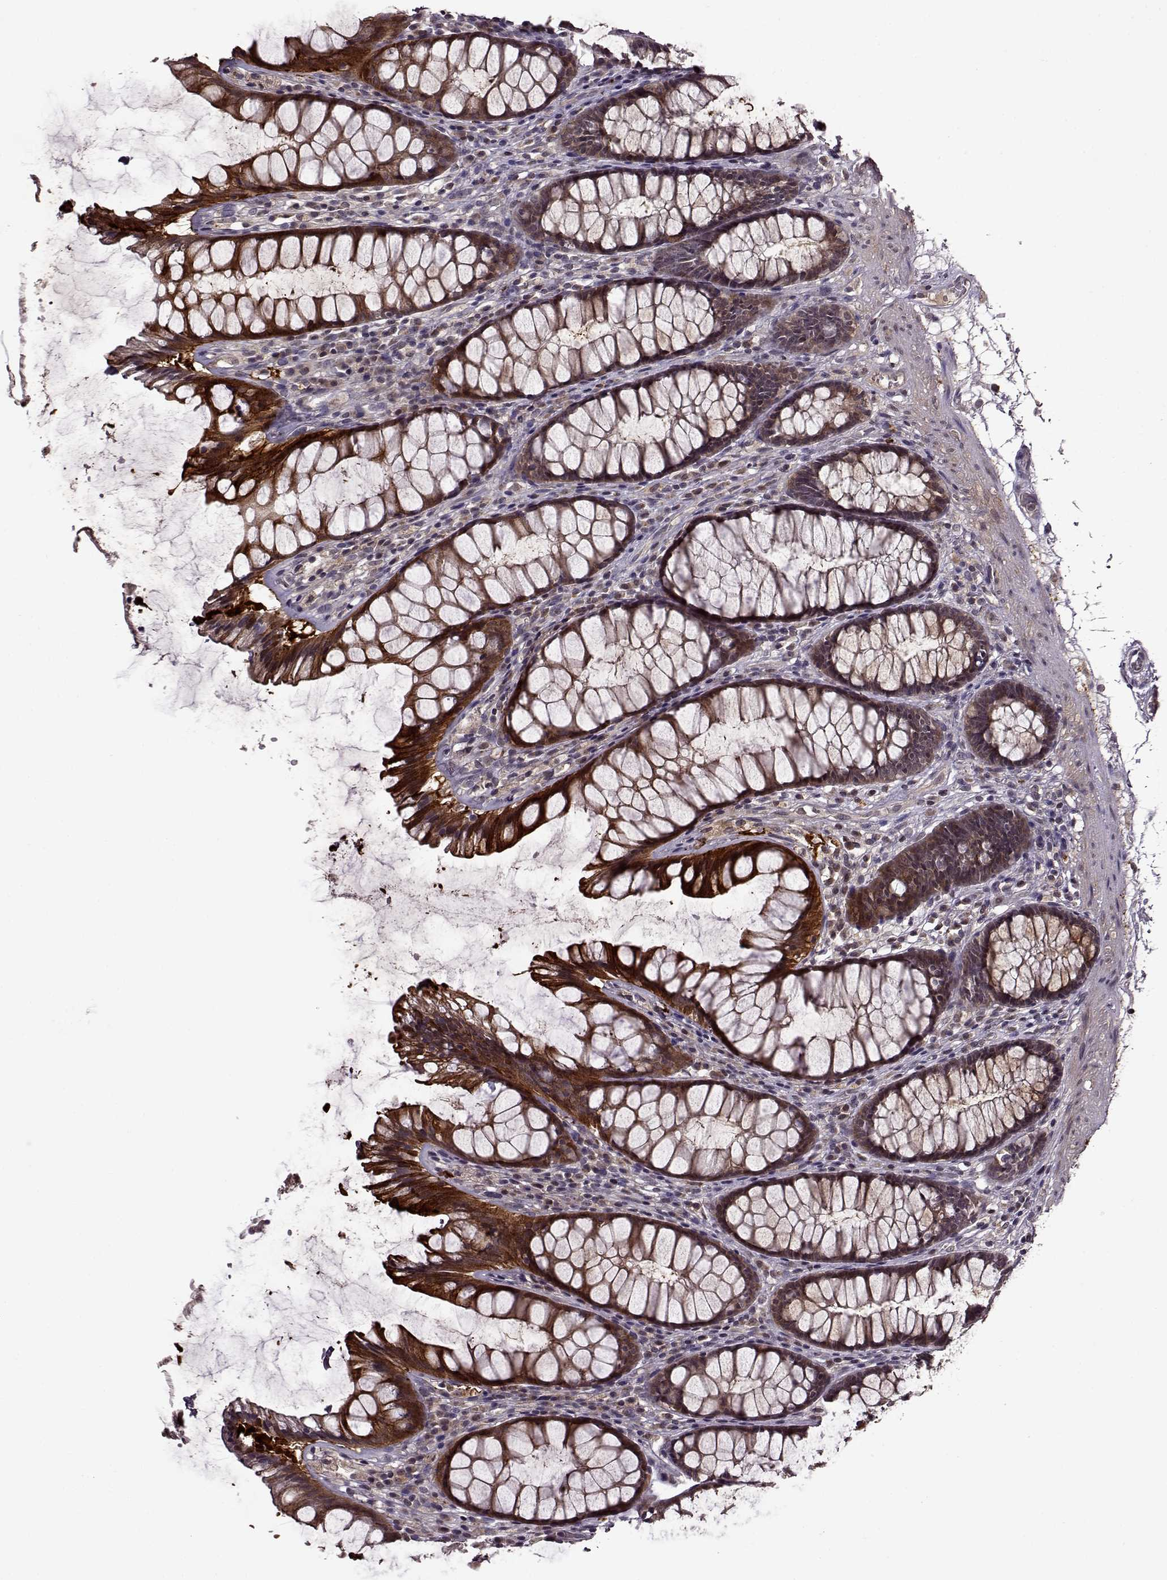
{"staining": {"intensity": "strong", "quantity": ">75%", "location": "cytoplasmic/membranous"}, "tissue": "rectum", "cell_type": "Glandular cells", "image_type": "normal", "snomed": [{"axis": "morphology", "description": "Normal tissue, NOS"}, {"axis": "topography", "description": "Rectum"}], "caption": "The image exhibits staining of benign rectum, revealing strong cytoplasmic/membranous protein expression (brown color) within glandular cells.", "gene": "MAIP1", "patient": {"sex": "male", "age": 72}}